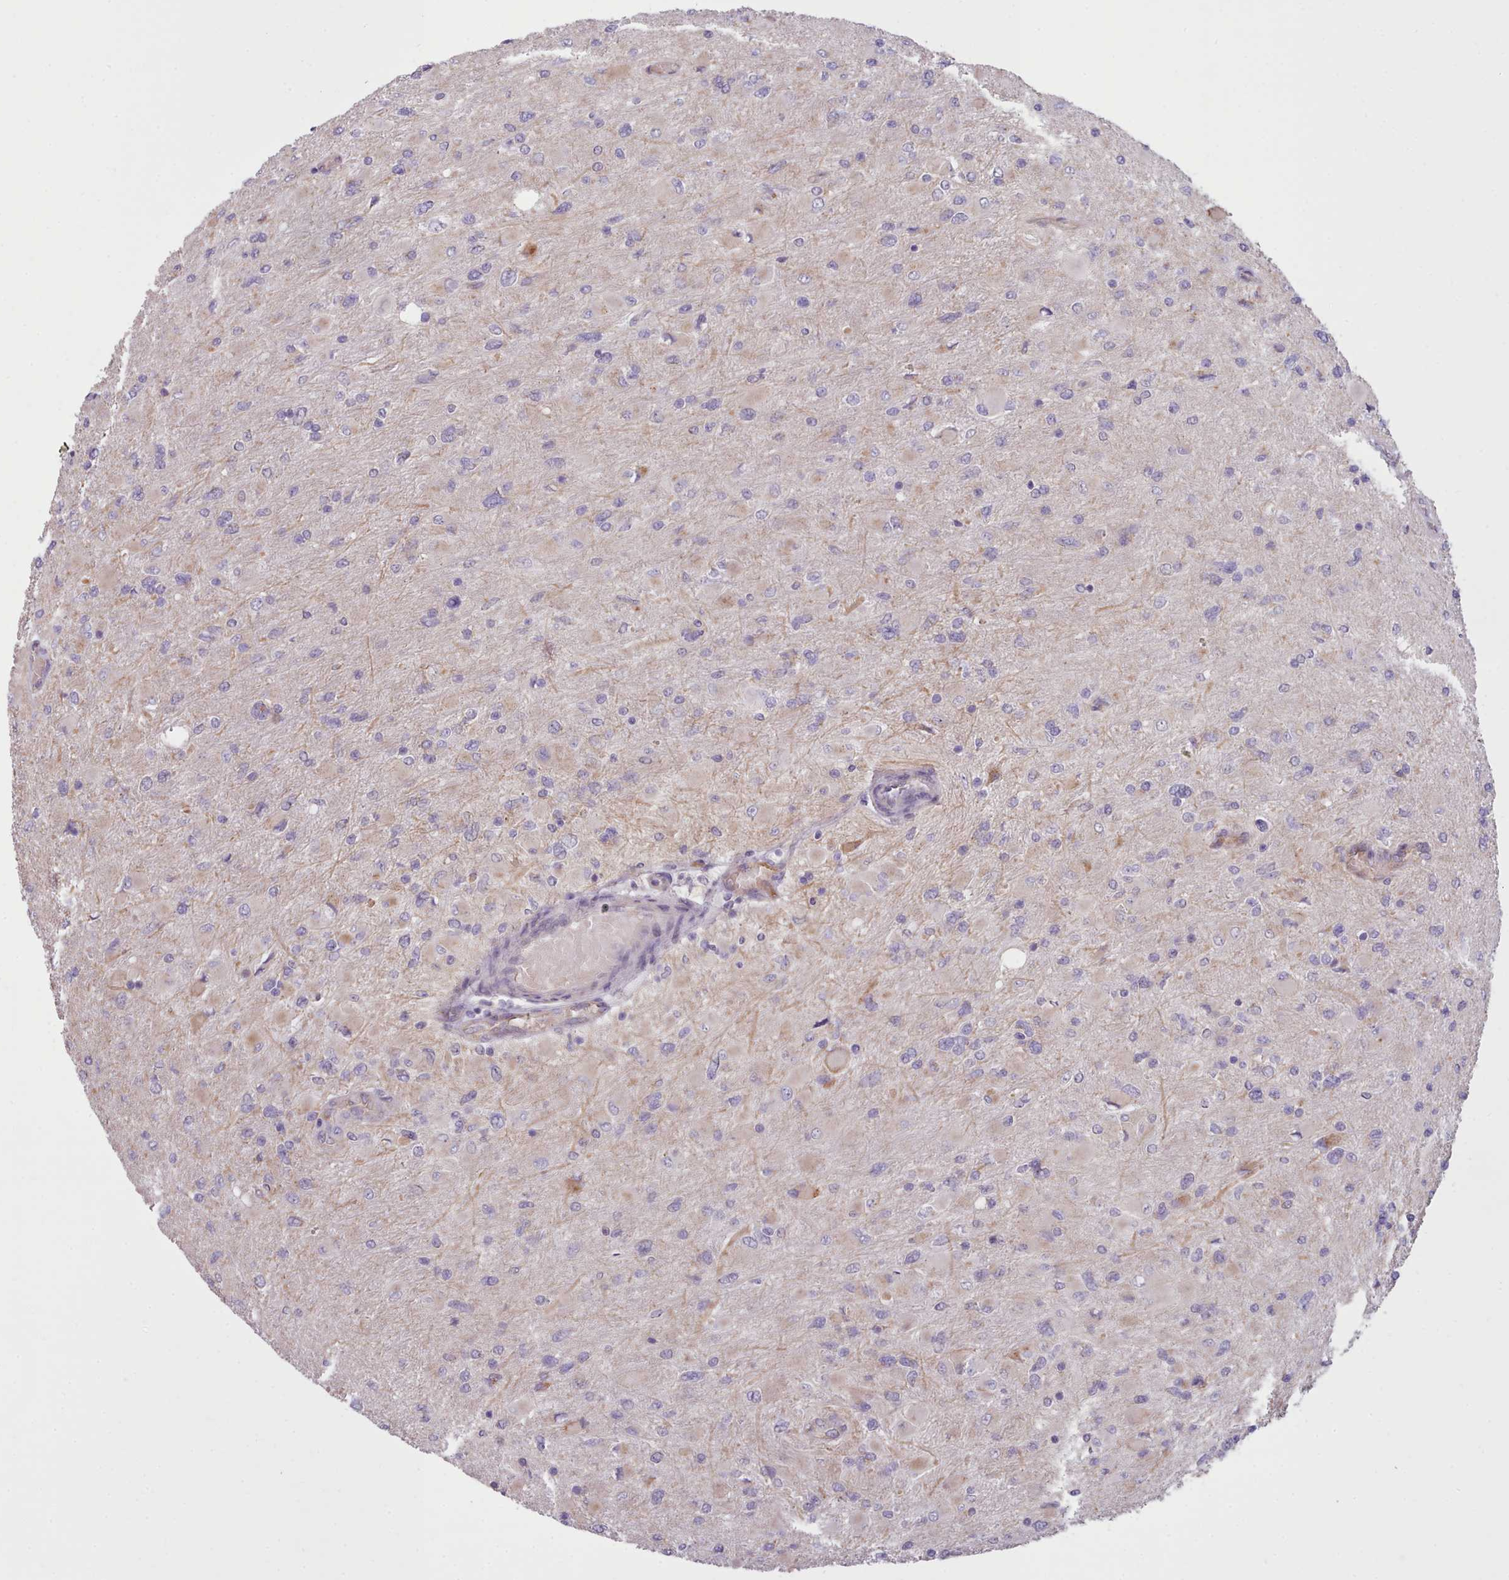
{"staining": {"intensity": "negative", "quantity": "none", "location": "none"}, "tissue": "glioma", "cell_type": "Tumor cells", "image_type": "cancer", "snomed": [{"axis": "morphology", "description": "Glioma, malignant, High grade"}, {"axis": "topography", "description": "Cerebral cortex"}], "caption": "Tumor cells show no significant positivity in malignant high-grade glioma.", "gene": "SLC52A3", "patient": {"sex": "female", "age": 36}}